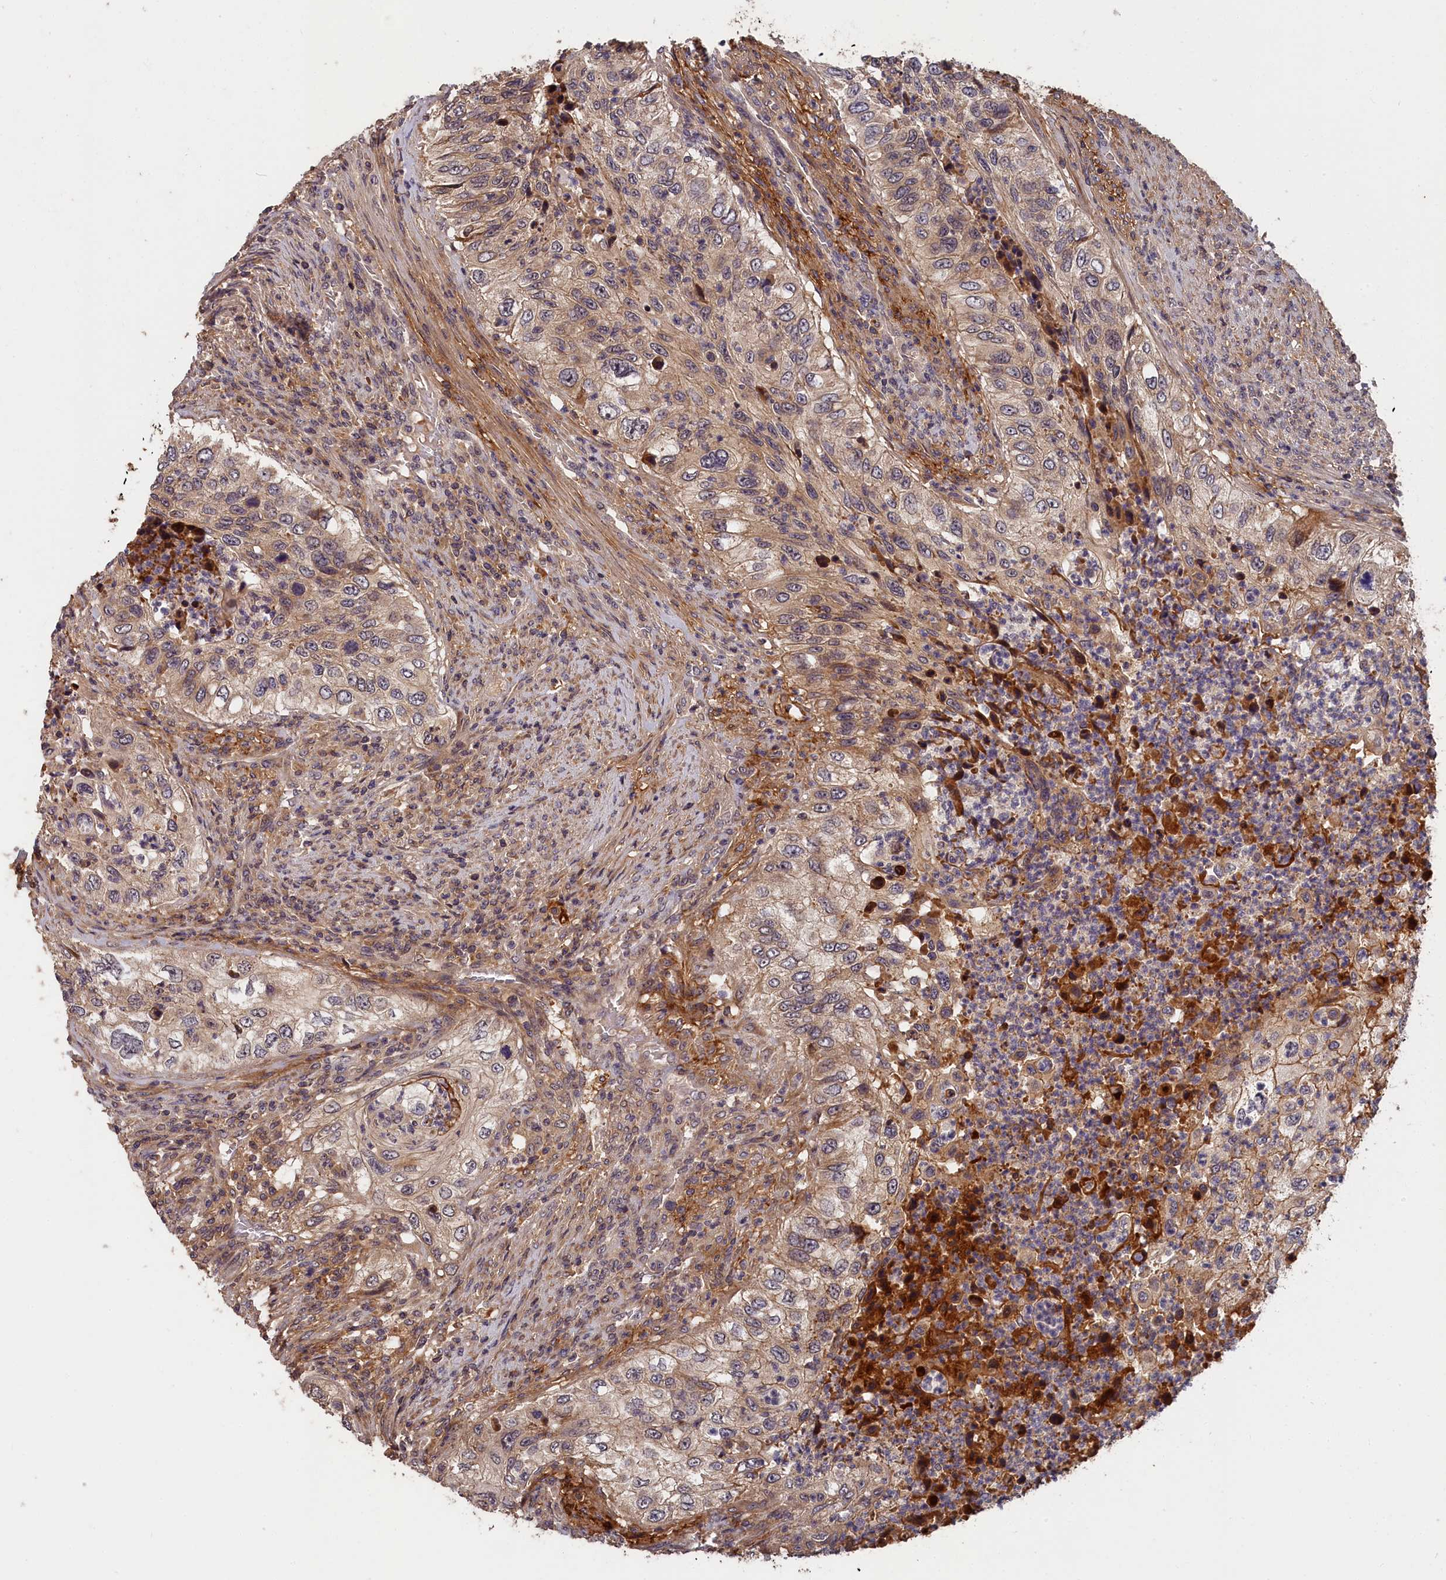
{"staining": {"intensity": "weak", "quantity": ">75%", "location": "cytoplasmic/membranous"}, "tissue": "urothelial cancer", "cell_type": "Tumor cells", "image_type": "cancer", "snomed": [{"axis": "morphology", "description": "Urothelial carcinoma, High grade"}, {"axis": "topography", "description": "Urinary bladder"}], "caption": "Immunohistochemical staining of urothelial cancer demonstrates low levels of weak cytoplasmic/membranous protein positivity in about >75% of tumor cells. (Brightfield microscopy of DAB IHC at high magnification).", "gene": "ITIH1", "patient": {"sex": "female", "age": 60}}